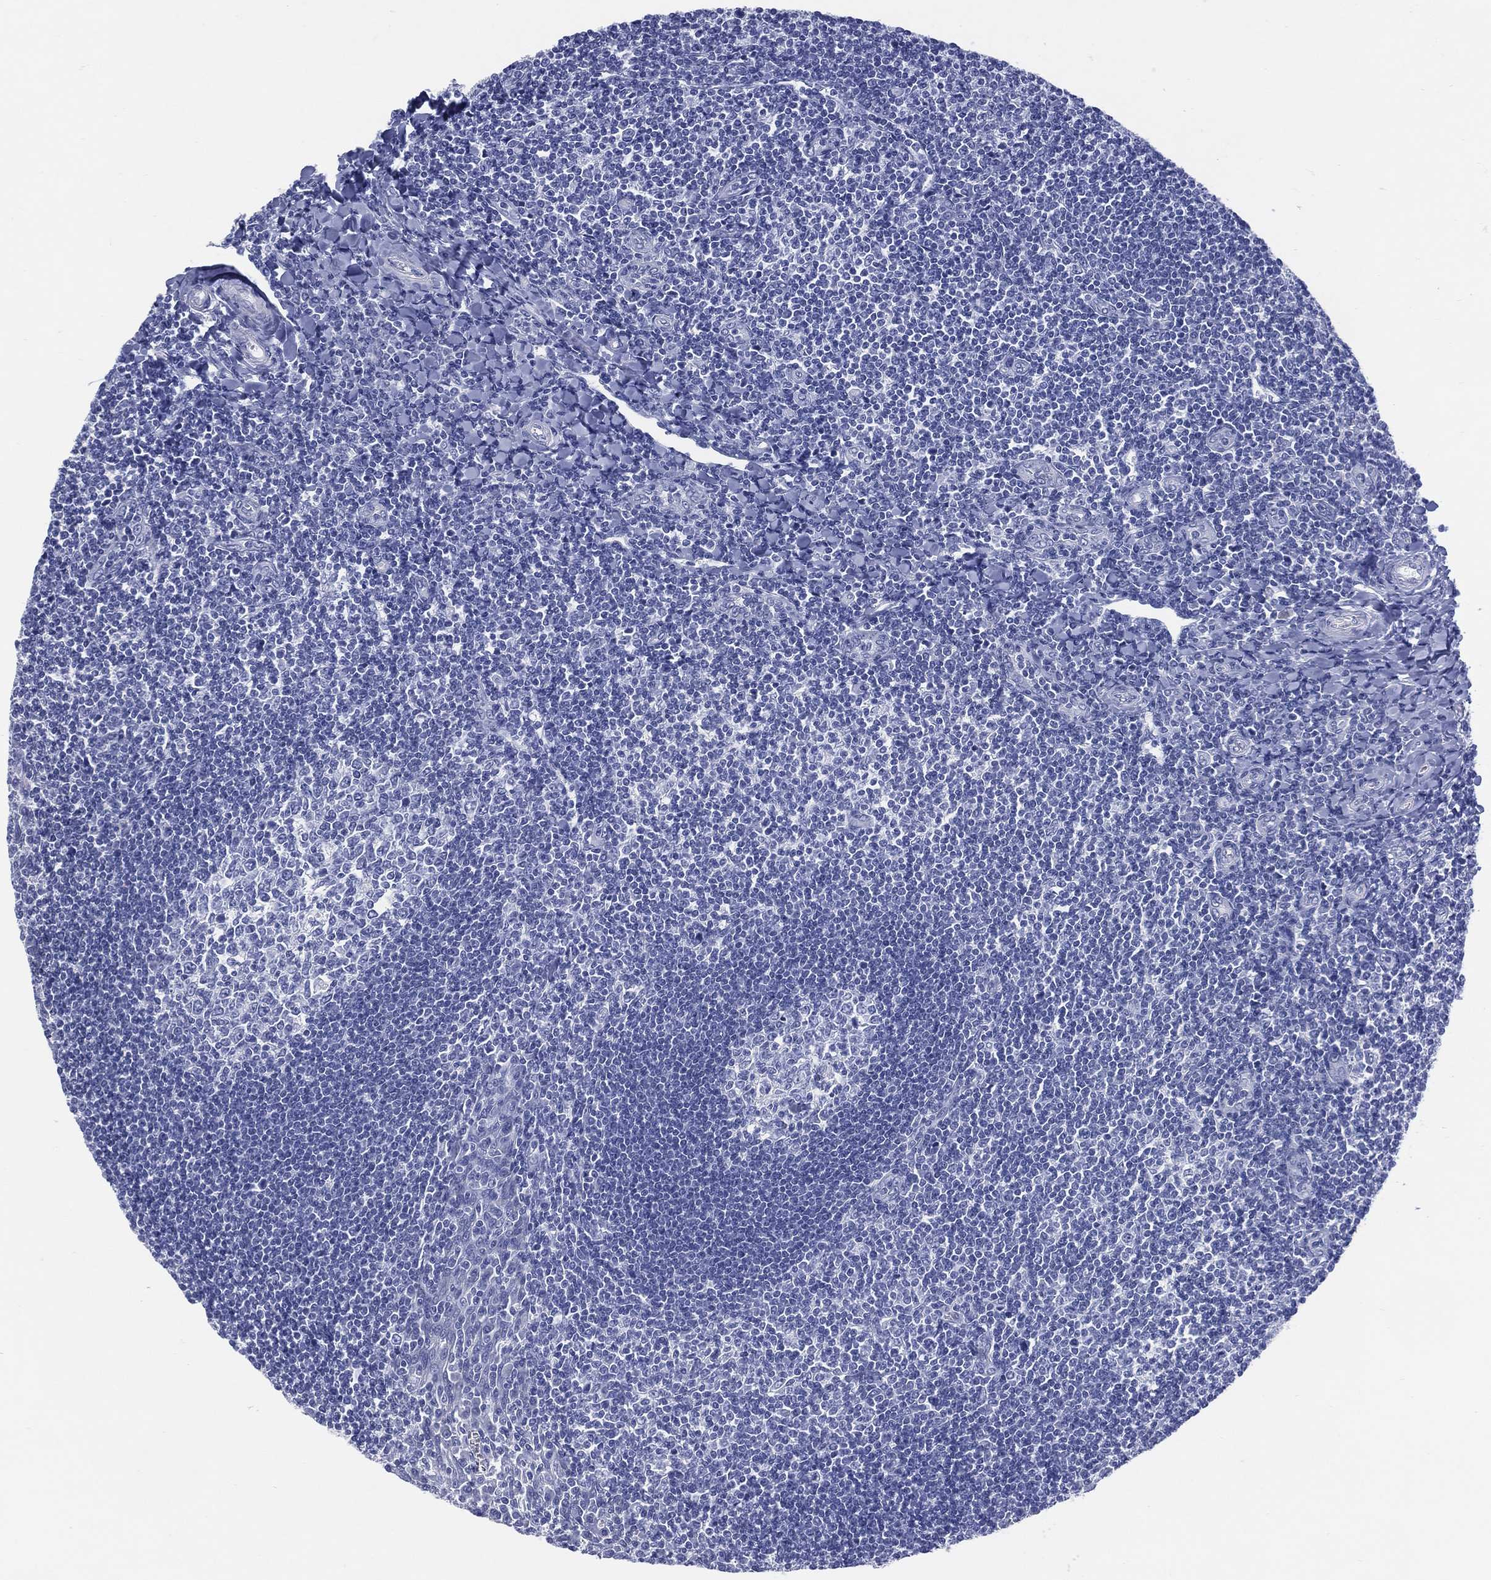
{"staining": {"intensity": "negative", "quantity": "none", "location": "none"}, "tissue": "tonsil", "cell_type": "Germinal center cells", "image_type": "normal", "snomed": [{"axis": "morphology", "description": "Normal tissue, NOS"}, {"axis": "topography", "description": "Tonsil"}], "caption": "The immunohistochemistry (IHC) image has no significant positivity in germinal center cells of tonsil.", "gene": "ENSG00000285953", "patient": {"sex": "female", "age": 12}}